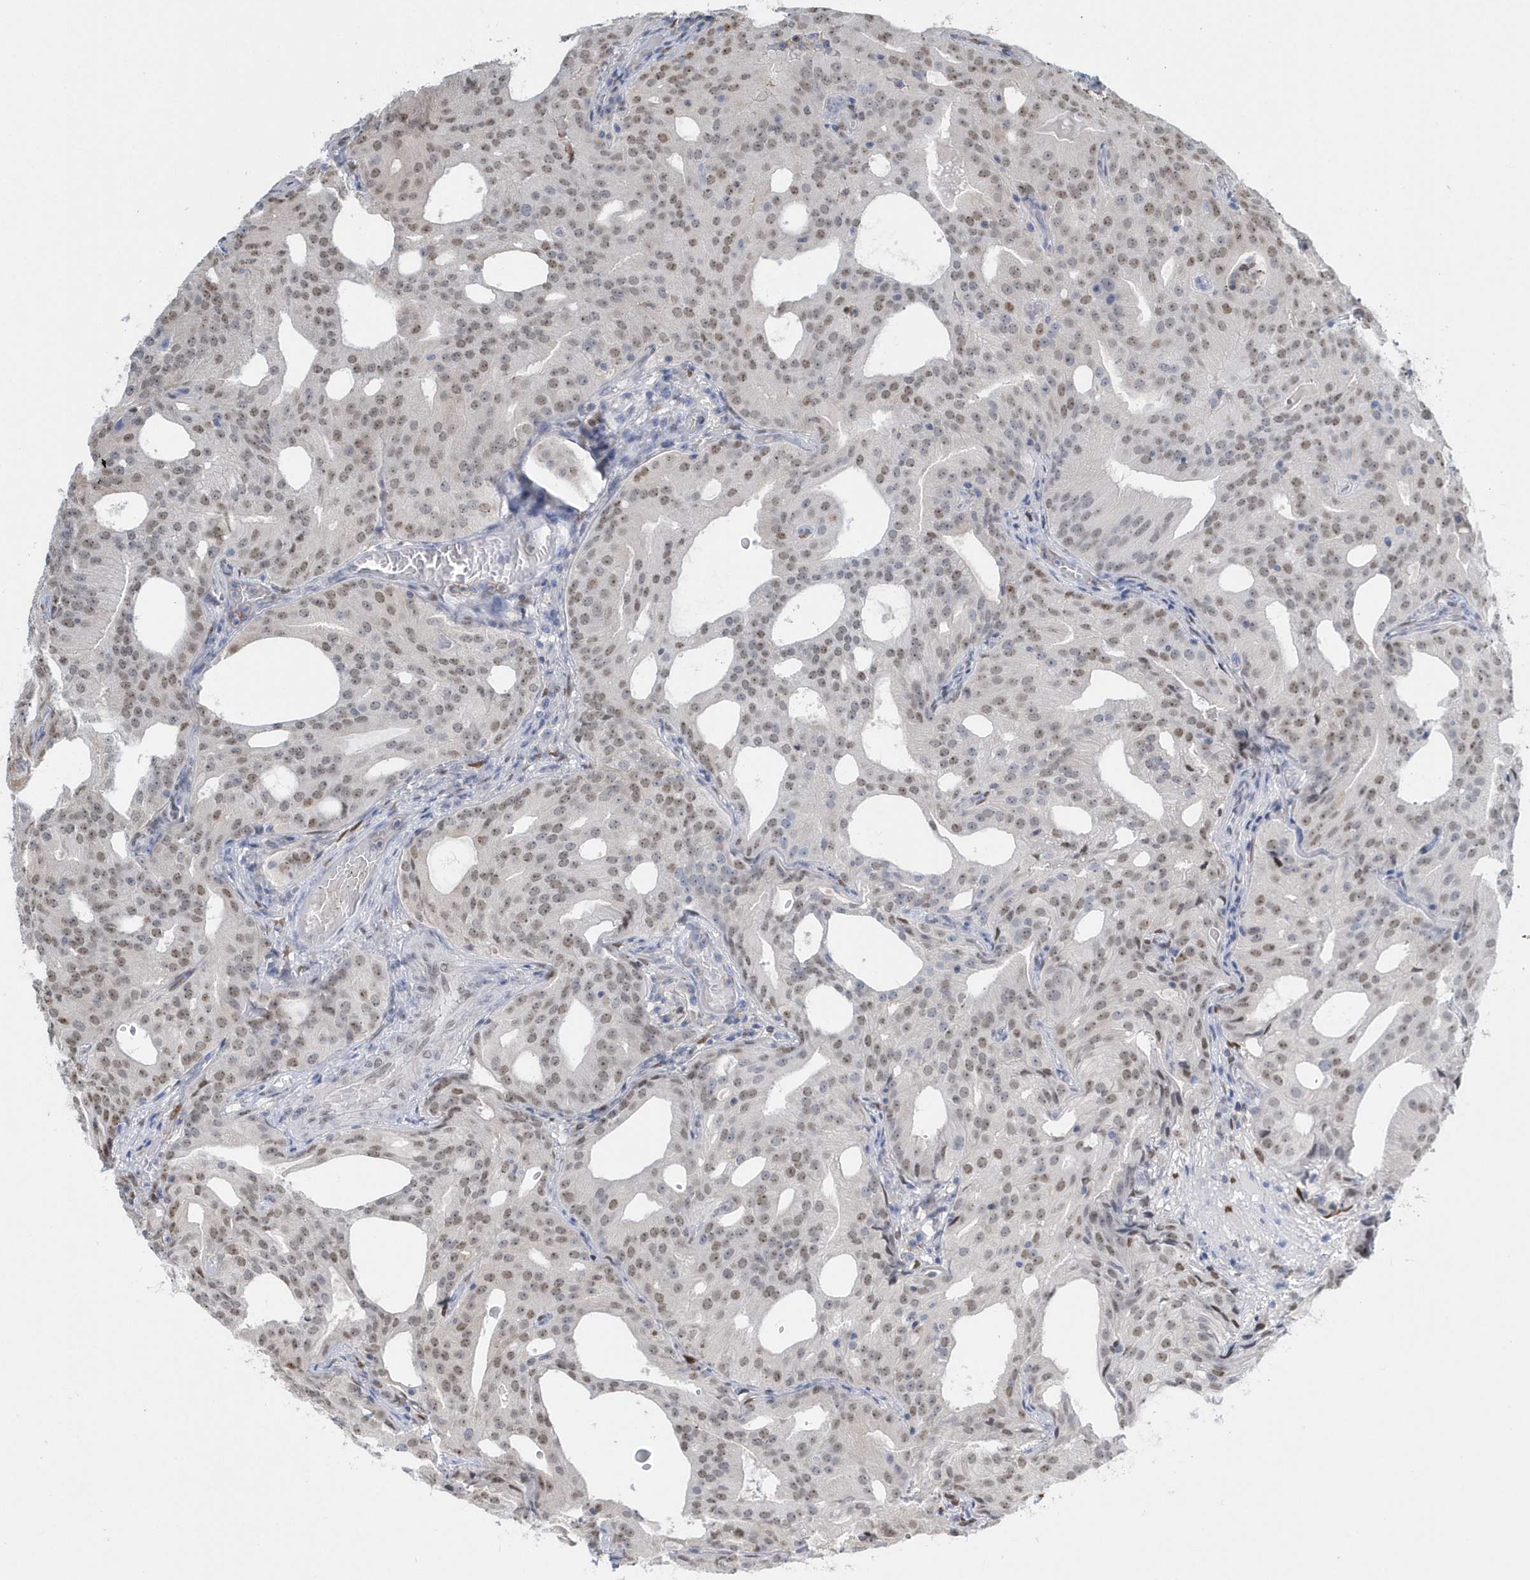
{"staining": {"intensity": "weak", "quantity": ">75%", "location": "nuclear"}, "tissue": "prostate cancer", "cell_type": "Tumor cells", "image_type": "cancer", "snomed": [{"axis": "morphology", "description": "Adenocarcinoma, Low grade"}, {"axis": "topography", "description": "Prostate"}], "caption": "Prostate cancer stained for a protein exhibits weak nuclear positivity in tumor cells. The protein is stained brown, and the nuclei are stained in blue (DAB IHC with brightfield microscopy, high magnification).", "gene": "MACROH2A2", "patient": {"sex": "male", "age": 88}}